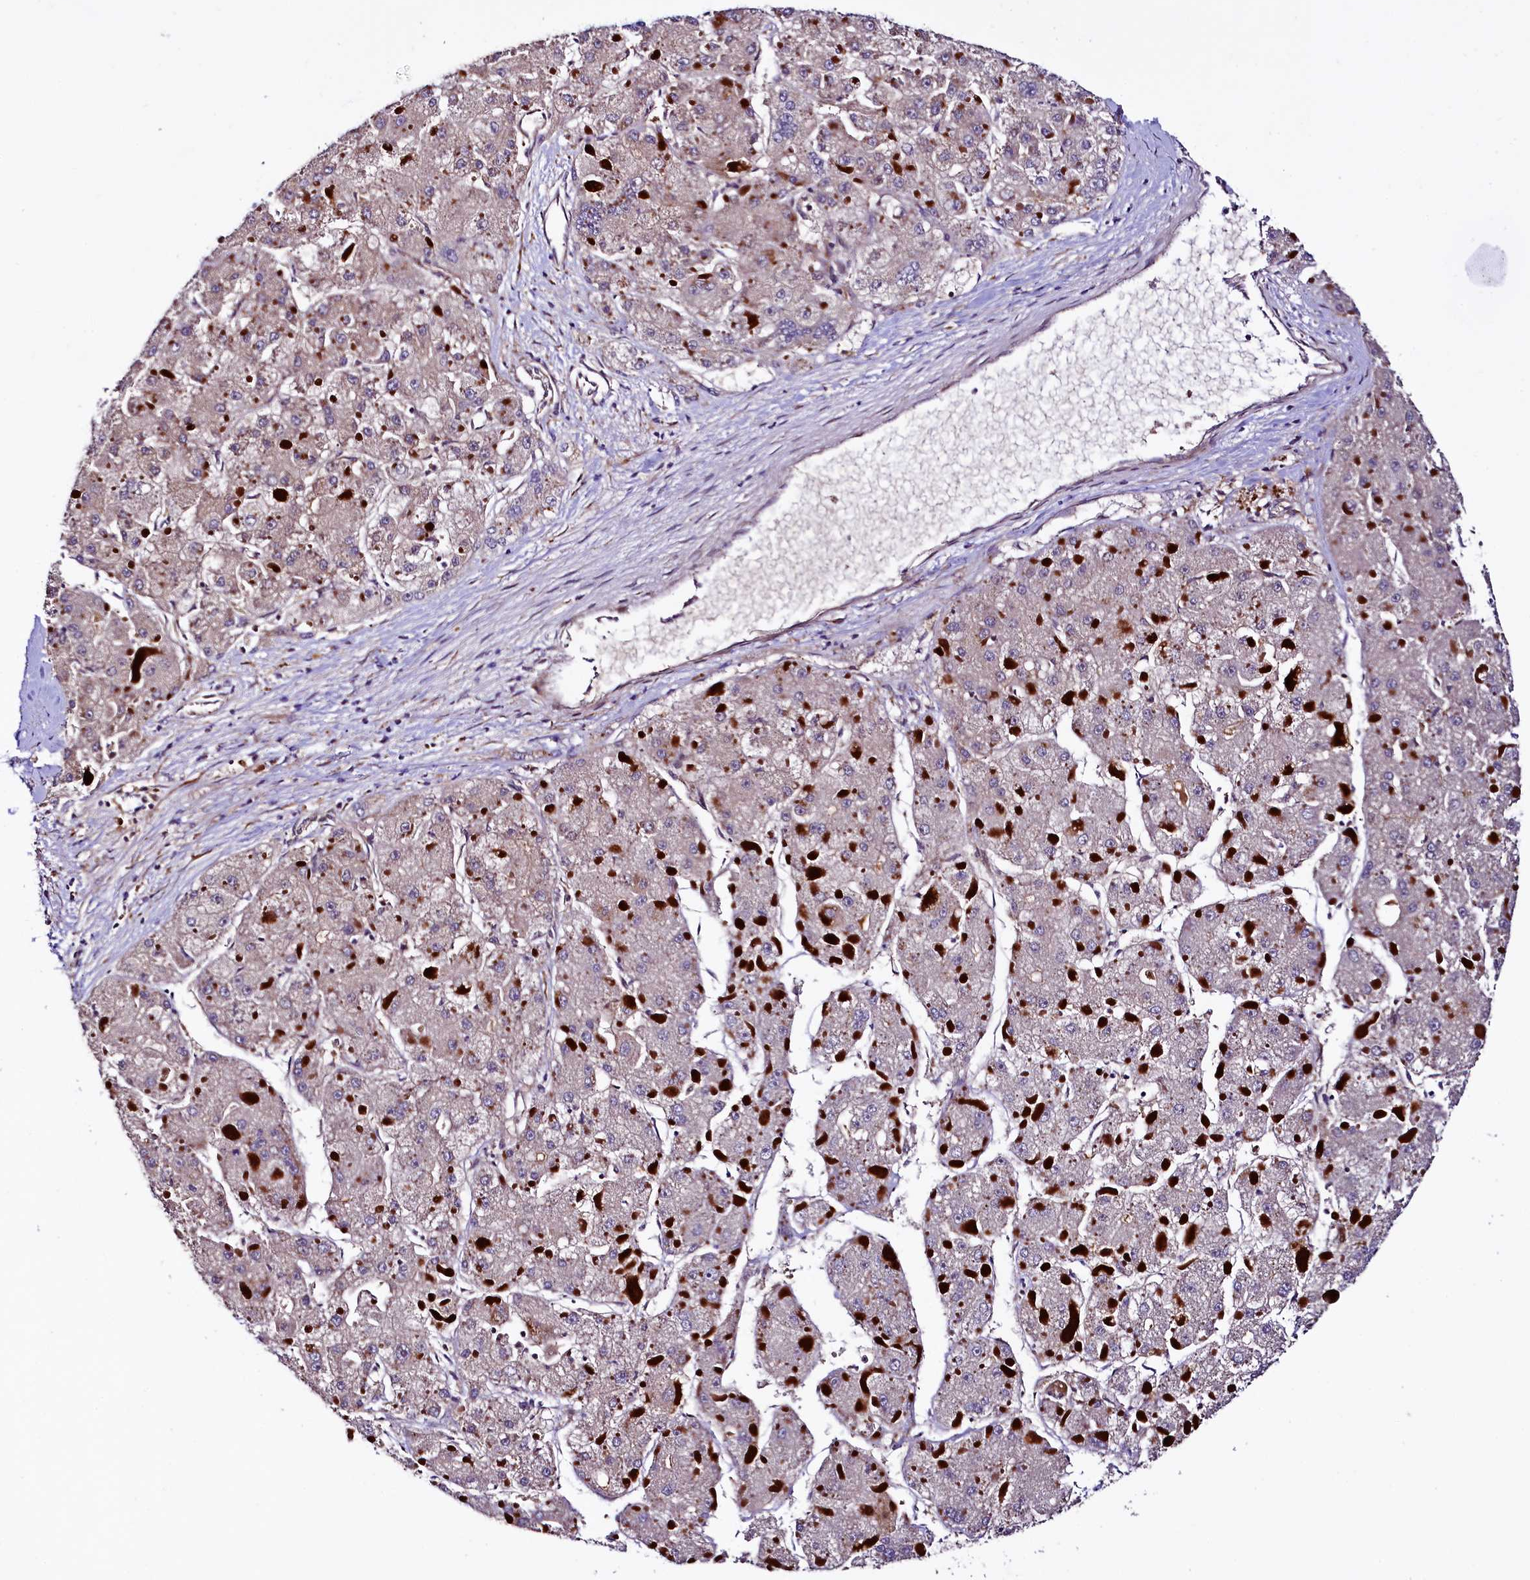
{"staining": {"intensity": "negative", "quantity": "none", "location": "none"}, "tissue": "liver cancer", "cell_type": "Tumor cells", "image_type": "cancer", "snomed": [{"axis": "morphology", "description": "Carcinoma, Hepatocellular, NOS"}, {"axis": "topography", "description": "Liver"}], "caption": "An immunohistochemistry (IHC) micrograph of liver hepatocellular carcinoma is shown. There is no staining in tumor cells of liver hepatocellular carcinoma.", "gene": "VPS35", "patient": {"sex": "female", "age": 73}}